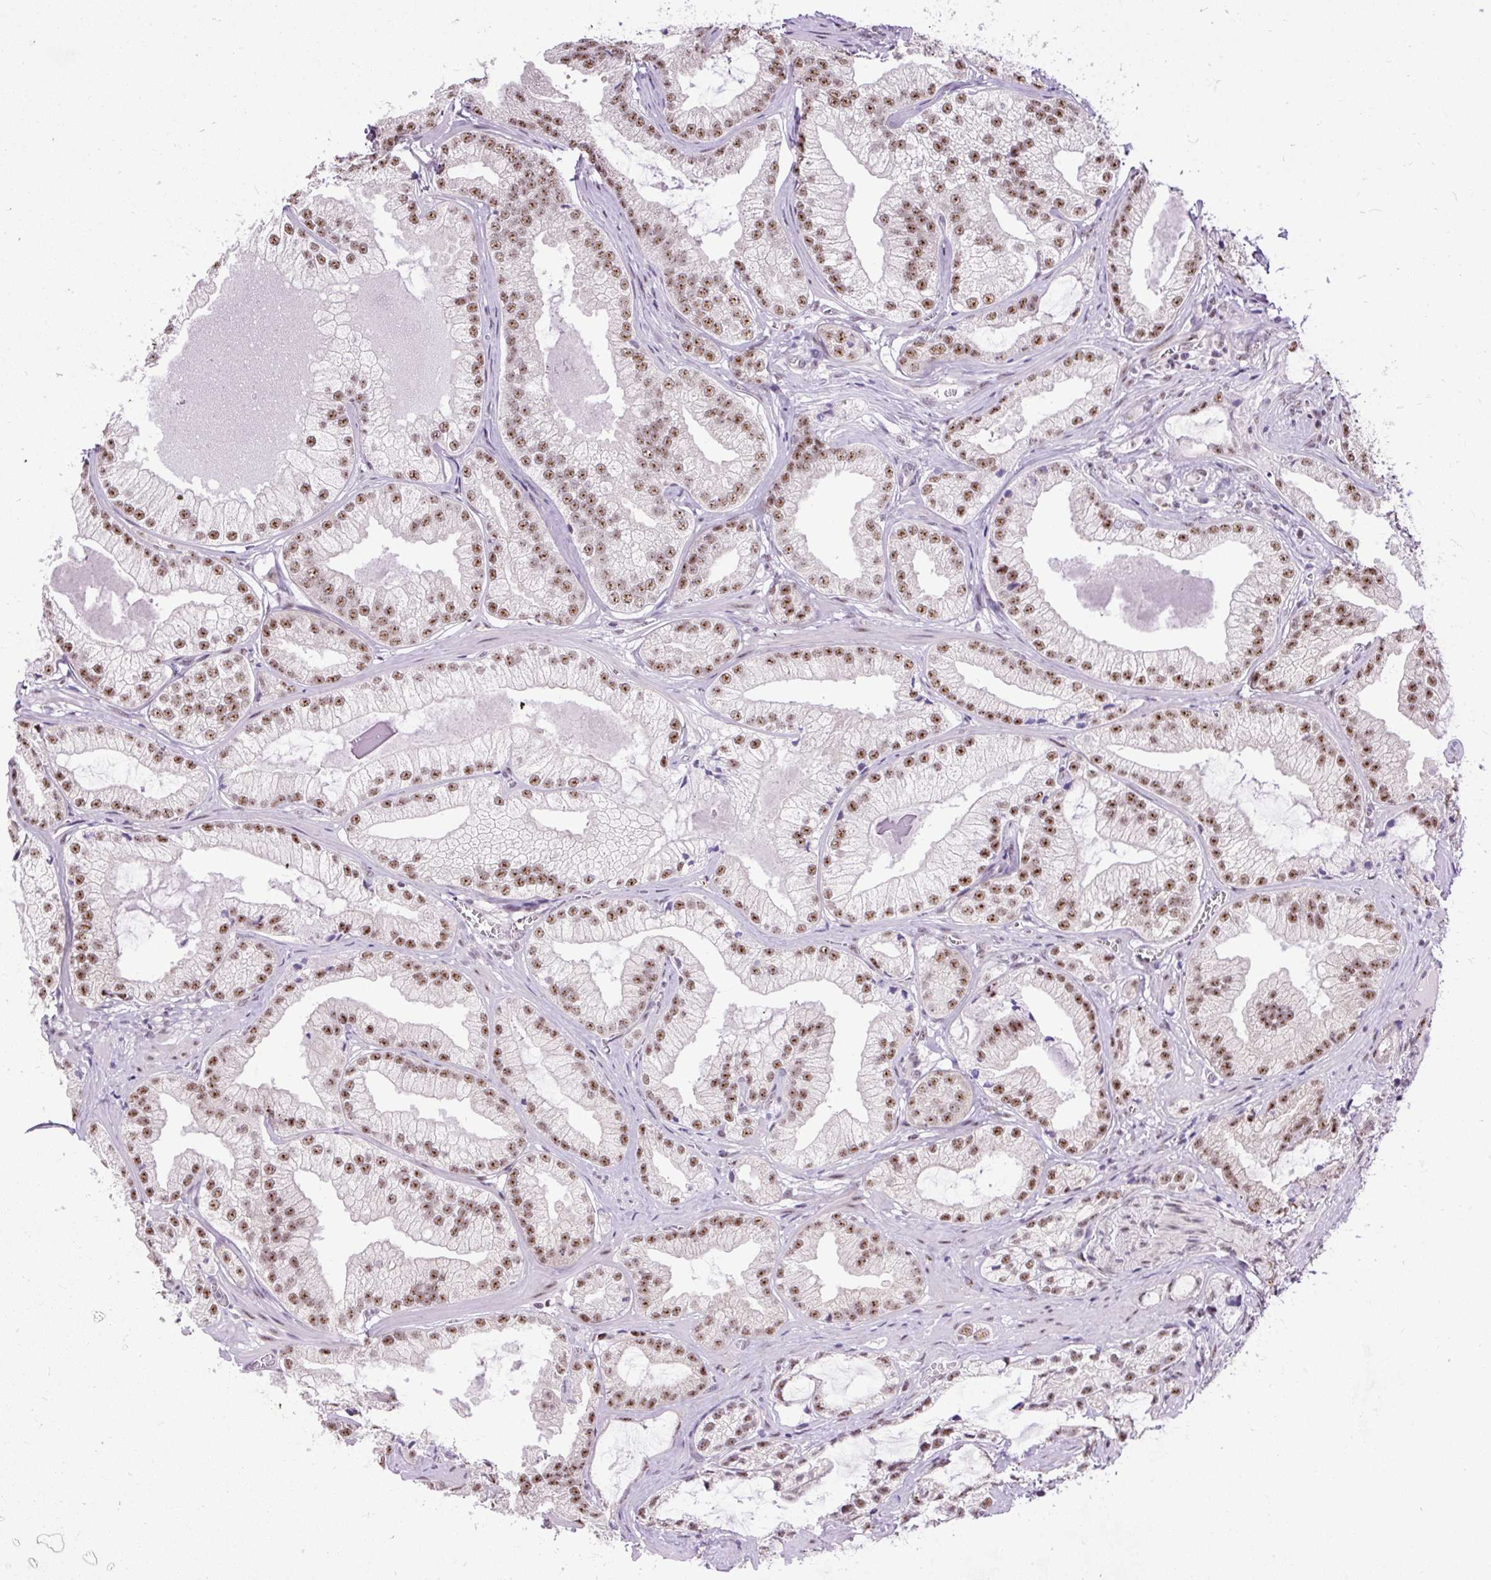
{"staining": {"intensity": "moderate", "quantity": ">75%", "location": "nuclear"}, "tissue": "prostate cancer", "cell_type": "Tumor cells", "image_type": "cancer", "snomed": [{"axis": "morphology", "description": "Adenocarcinoma, Medium grade"}, {"axis": "topography", "description": "Prostate"}], "caption": "Protein staining of prostate medium-grade adenocarcinoma tissue reveals moderate nuclear positivity in approximately >75% of tumor cells.", "gene": "SMC5", "patient": {"sex": "male", "age": 57}}